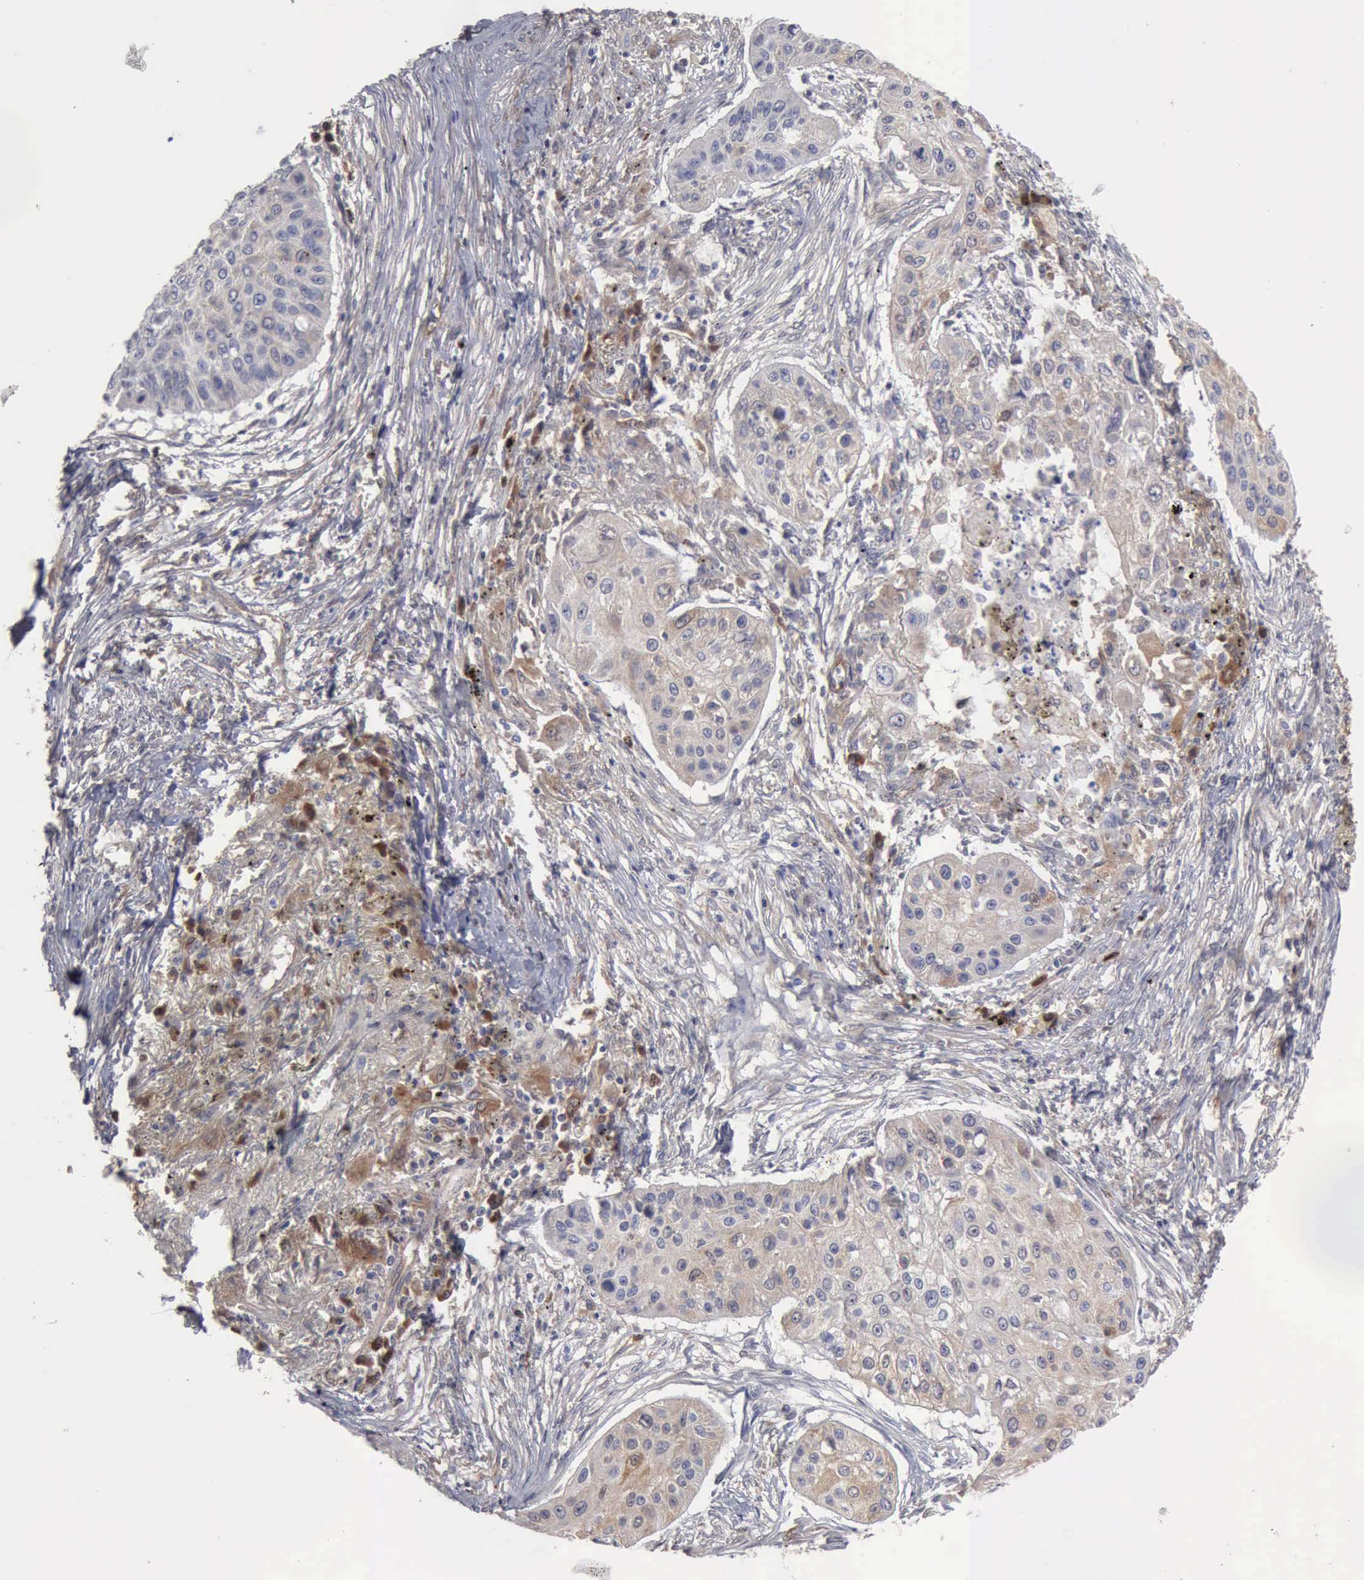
{"staining": {"intensity": "weak", "quantity": "25%-75%", "location": "cytoplasmic/membranous"}, "tissue": "lung cancer", "cell_type": "Tumor cells", "image_type": "cancer", "snomed": [{"axis": "morphology", "description": "Squamous cell carcinoma, NOS"}, {"axis": "topography", "description": "Lung"}], "caption": "Lung cancer (squamous cell carcinoma) was stained to show a protein in brown. There is low levels of weak cytoplasmic/membranous expression in approximately 25%-75% of tumor cells.", "gene": "APOL2", "patient": {"sex": "male", "age": 71}}